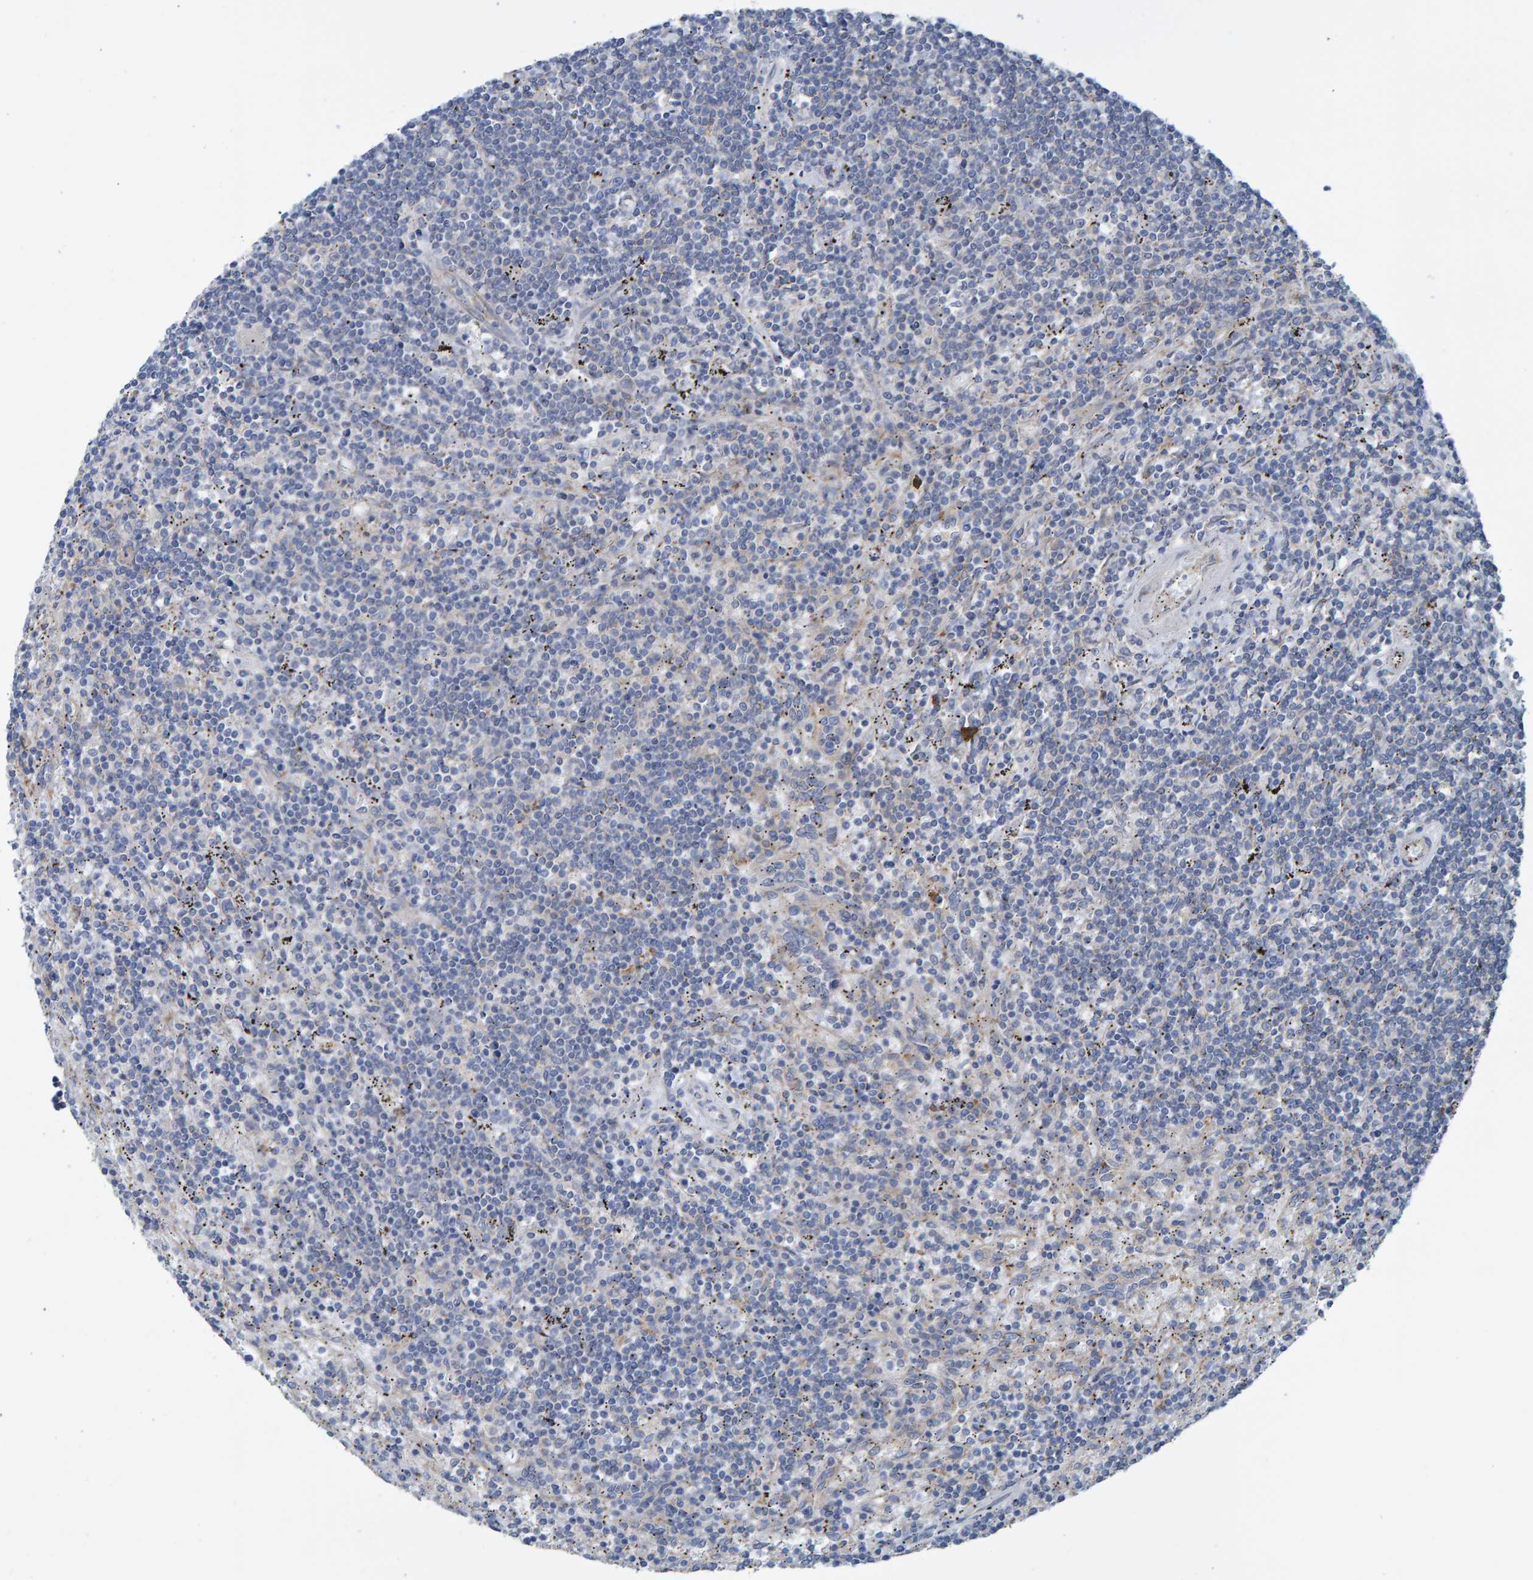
{"staining": {"intensity": "negative", "quantity": "none", "location": "none"}, "tissue": "lymphoma", "cell_type": "Tumor cells", "image_type": "cancer", "snomed": [{"axis": "morphology", "description": "Malignant lymphoma, non-Hodgkin's type, Low grade"}, {"axis": "topography", "description": "Spleen"}], "caption": "Immunohistochemistry (IHC) image of low-grade malignant lymphoma, non-Hodgkin's type stained for a protein (brown), which reveals no staining in tumor cells. The staining is performed using DAB (3,3'-diaminobenzidine) brown chromogen with nuclei counter-stained in using hematoxylin.", "gene": "LRSAM1", "patient": {"sex": "male", "age": 76}}